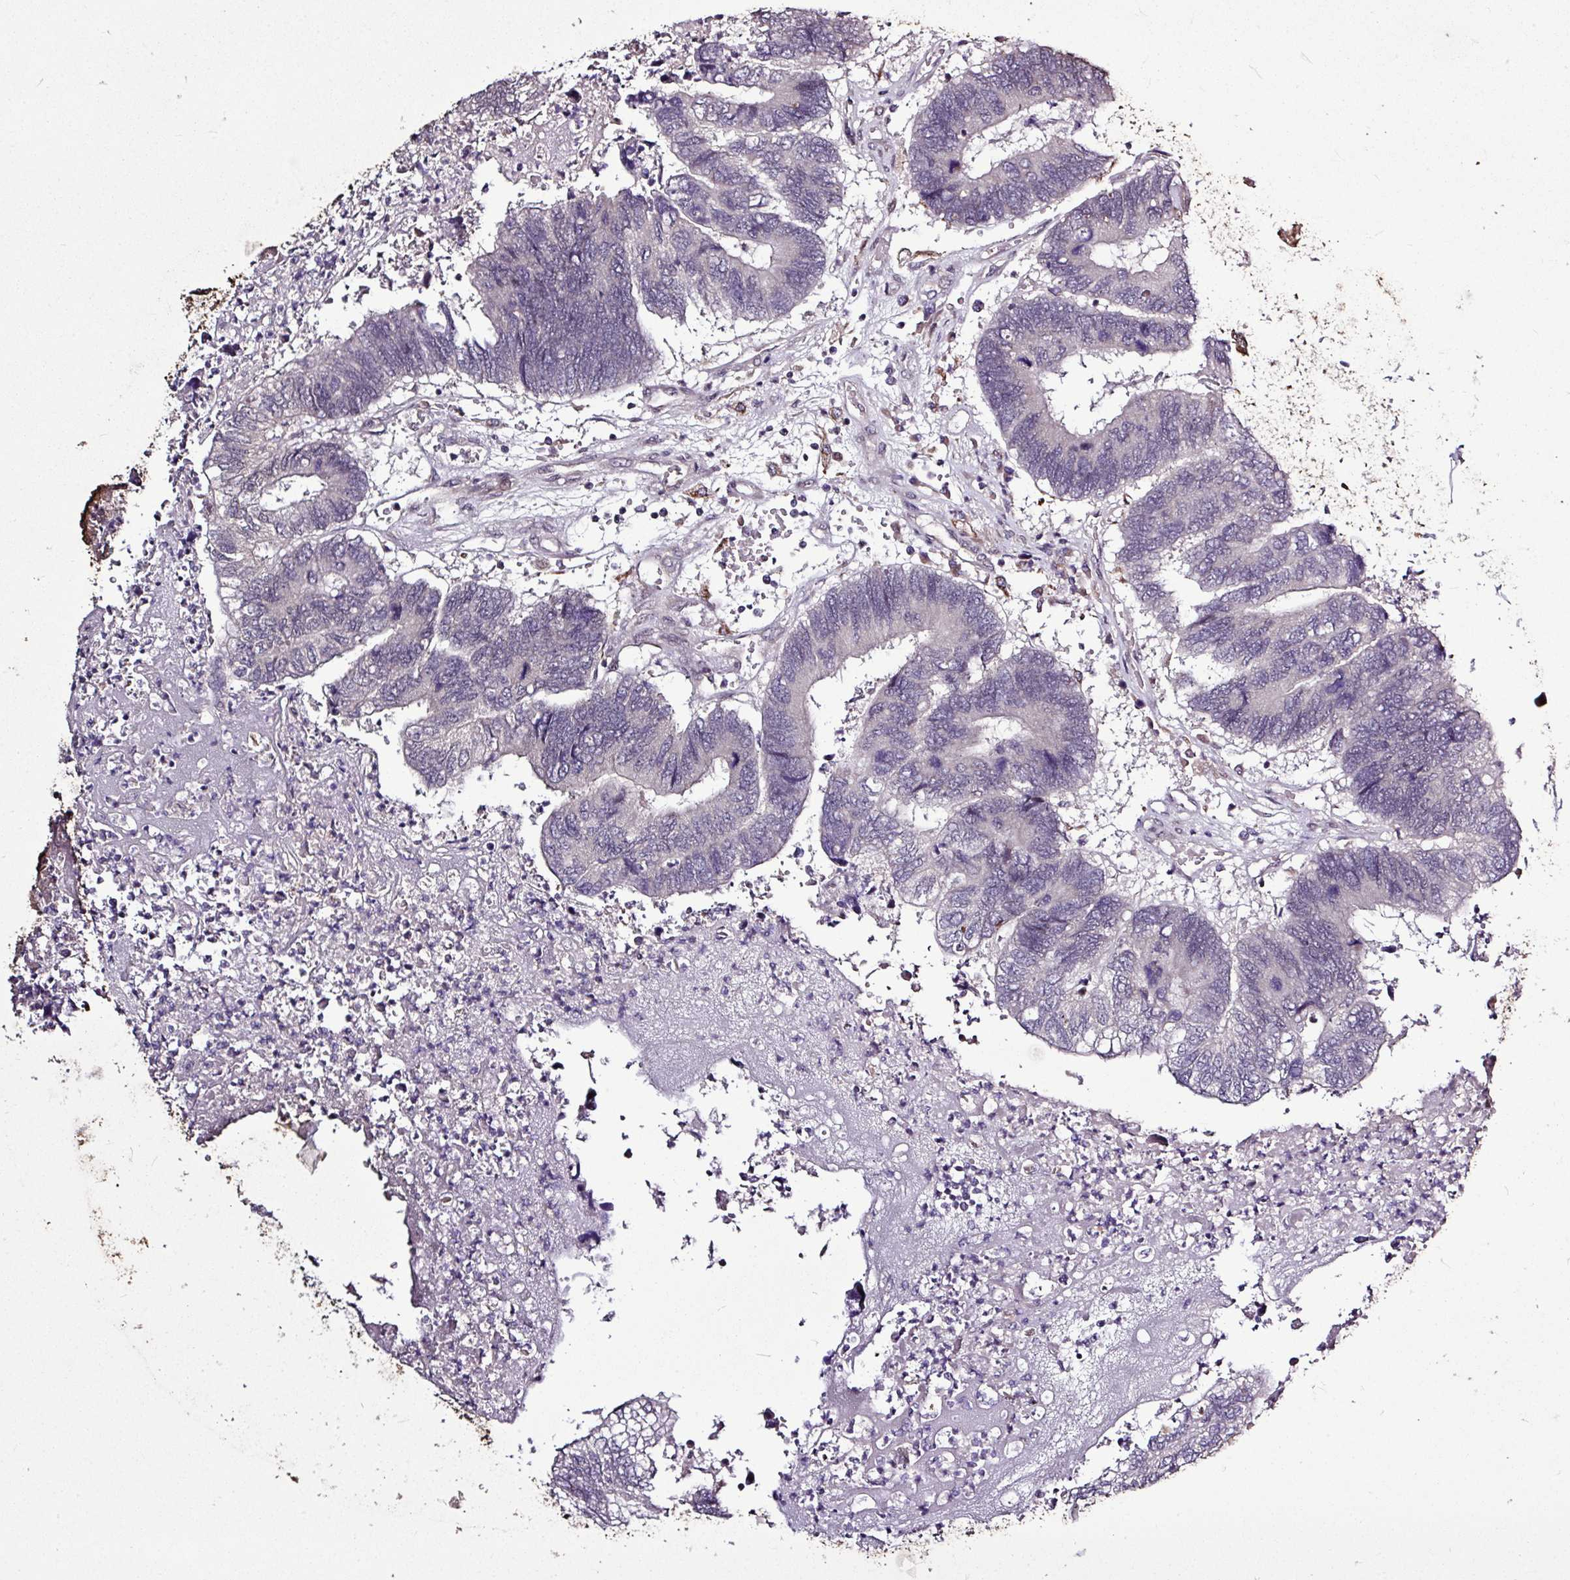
{"staining": {"intensity": "negative", "quantity": "none", "location": "none"}, "tissue": "colorectal cancer", "cell_type": "Tumor cells", "image_type": "cancer", "snomed": [{"axis": "morphology", "description": "Adenocarcinoma, NOS"}, {"axis": "topography", "description": "Colon"}], "caption": "This is an immunohistochemistry (IHC) histopathology image of colorectal cancer (adenocarcinoma). There is no staining in tumor cells.", "gene": "SKIC2", "patient": {"sex": "female", "age": 67}}